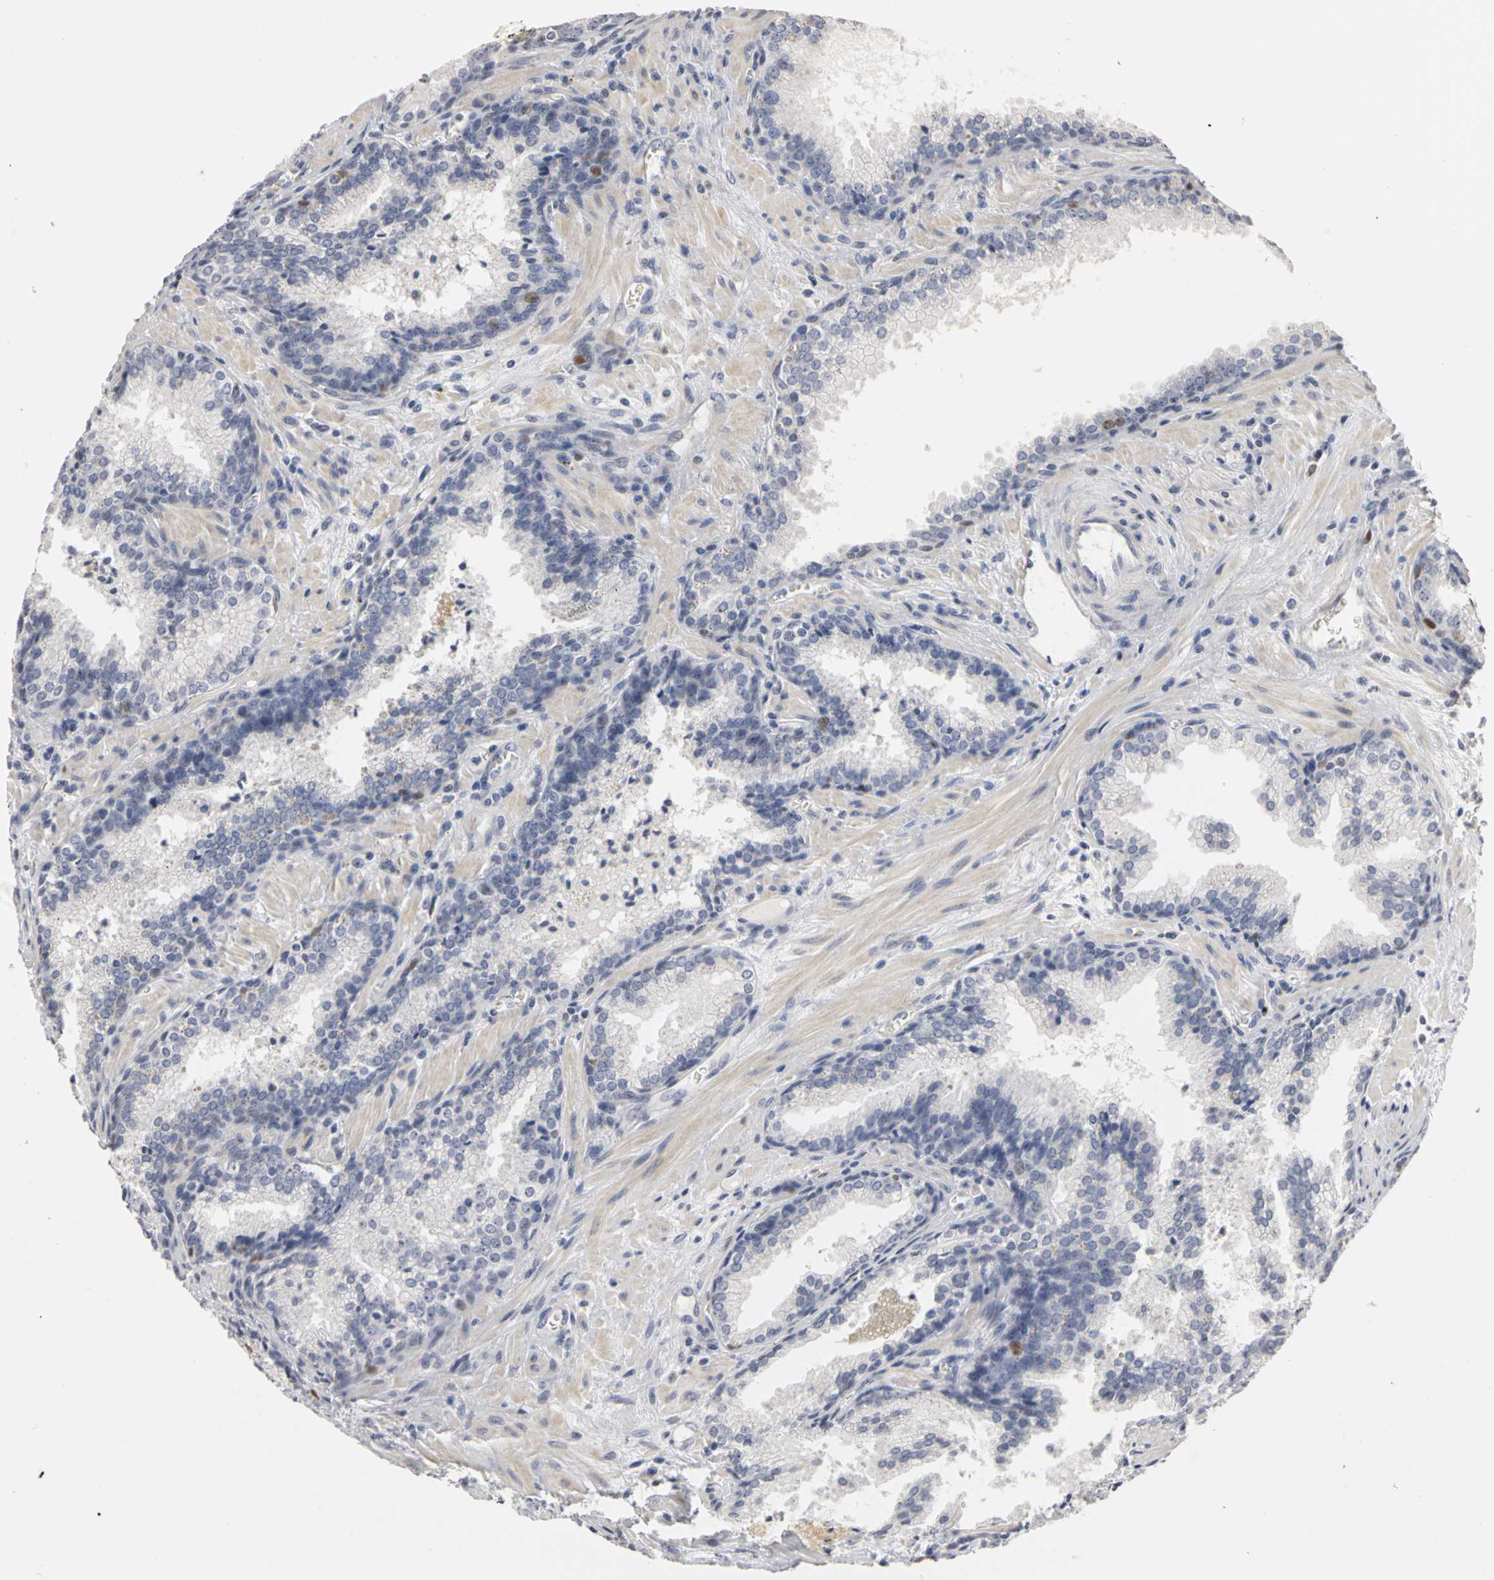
{"staining": {"intensity": "negative", "quantity": "none", "location": "none"}, "tissue": "prostate cancer", "cell_type": "Tumor cells", "image_type": "cancer", "snomed": [{"axis": "morphology", "description": "Adenocarcinoma, Low grade"}, {"axis": "topography", "description": "Prostate"}], "caption": "Protein analysis of prostate cancer demonstrates no significant staining in tumor cells.", "gene": "MCM6", "patient": {"sex": "male", "age": 60}}